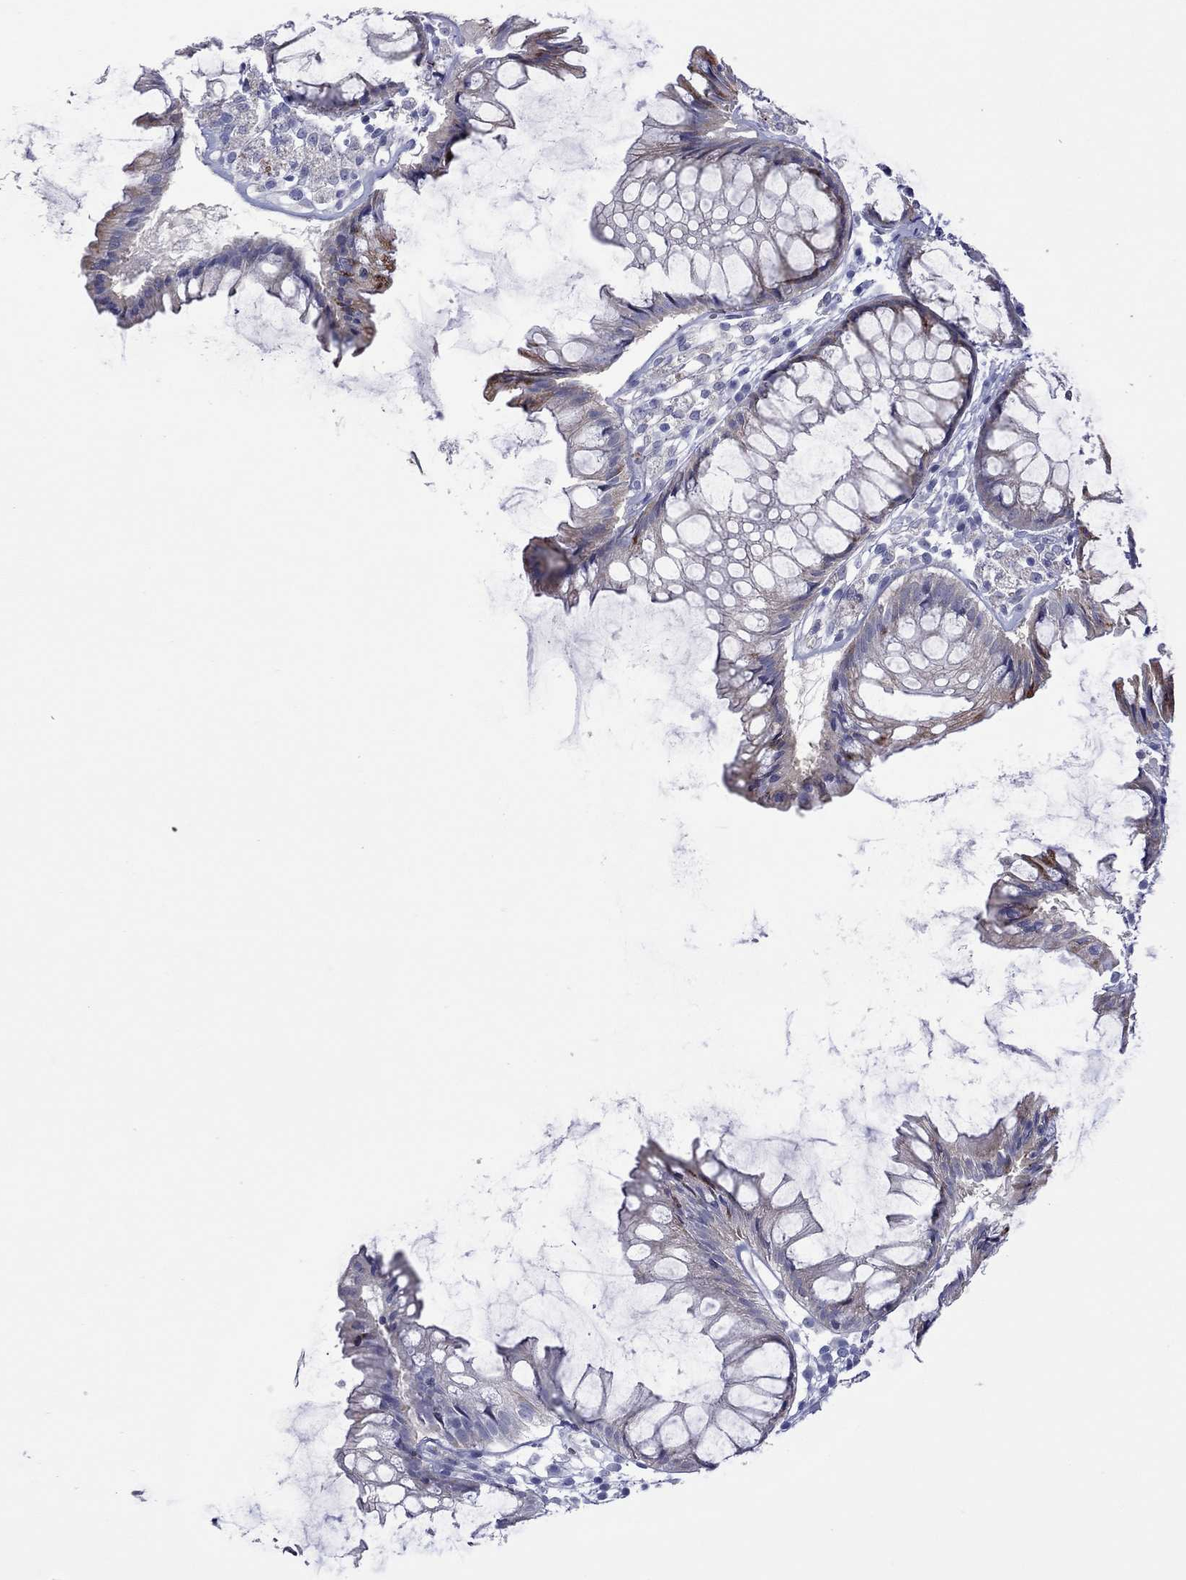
{"staining": {"intensity": "negative", "quantity": "none", "location": "none"}, "tissue": "colon", "cell_type": "Endothelial cells", "image_type": "normal", "snomed": [{"axis": "morphology", "description": "Normal tissue, NOS"}, {"axis": "morphology", "description": "Adenocarcinoma, NOS"}, {"axis": "topography", "description": "Colon"}], "caption": "This is an immunohistochemistry histopathology image of benign colon. There is no staining in endothelial cells.", "gene": "CTNNBIP1", "patient": {"sex": "male", "age": 65}}